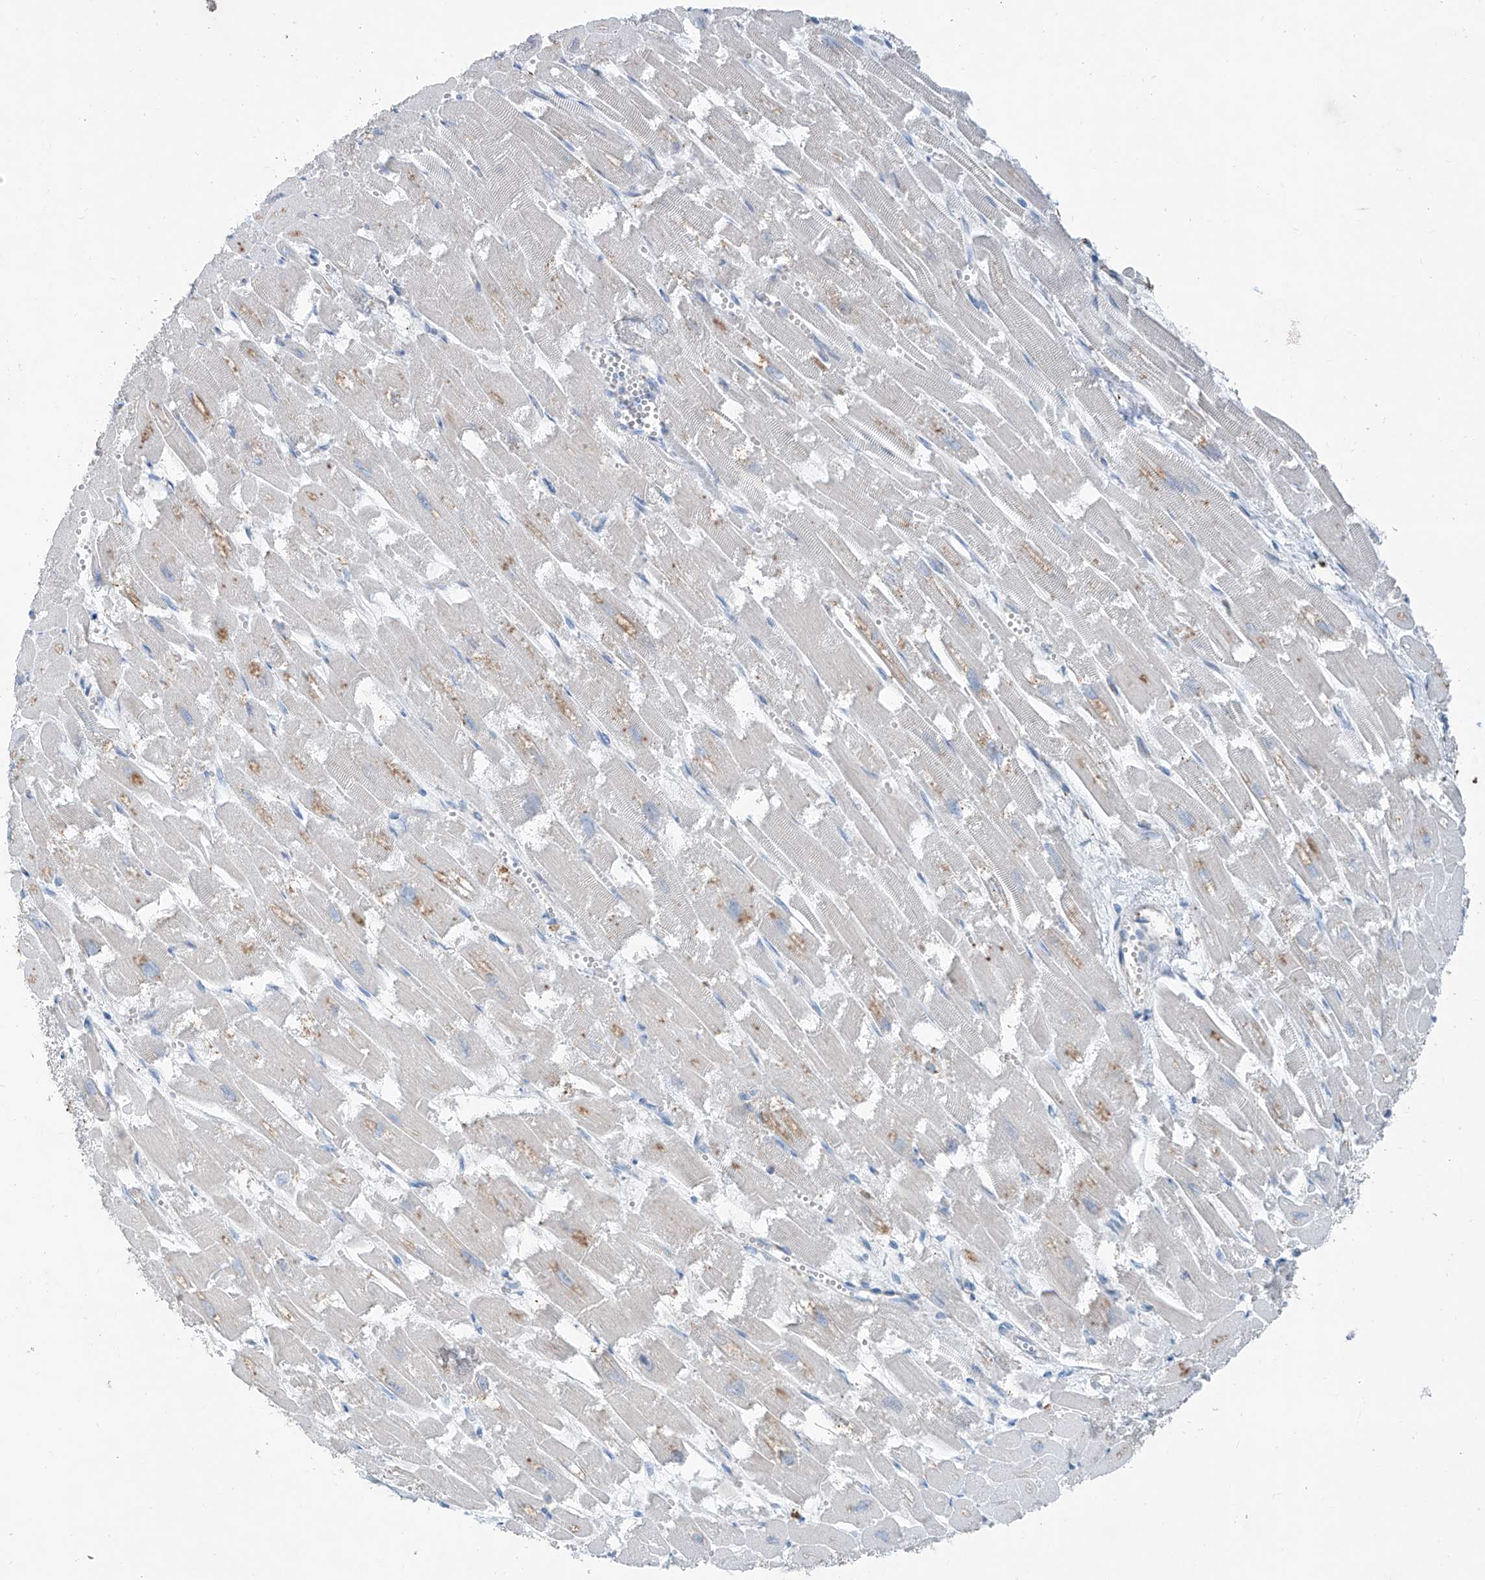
{"staining": {"intensity": "weak", "quantity": "25%-75%", "location": "cytoplasmic/membranous"}, "tissue": "heart muscle", "cell_type": "Cardiomyocytes", "image_type": "normal", "snomed": [{"axis": "morphology", "description": "Normal tissue, NOS"}, {"axis": "topography", "description": "Heart"}], "caption": "Weak cytoplasmic/membranous staining is seen in approximately 25%-75% of cardiomyocytes in benign heart muscle.", "gene": "ANKRD34A", "patient": {"sex": "male", "age": 54}}